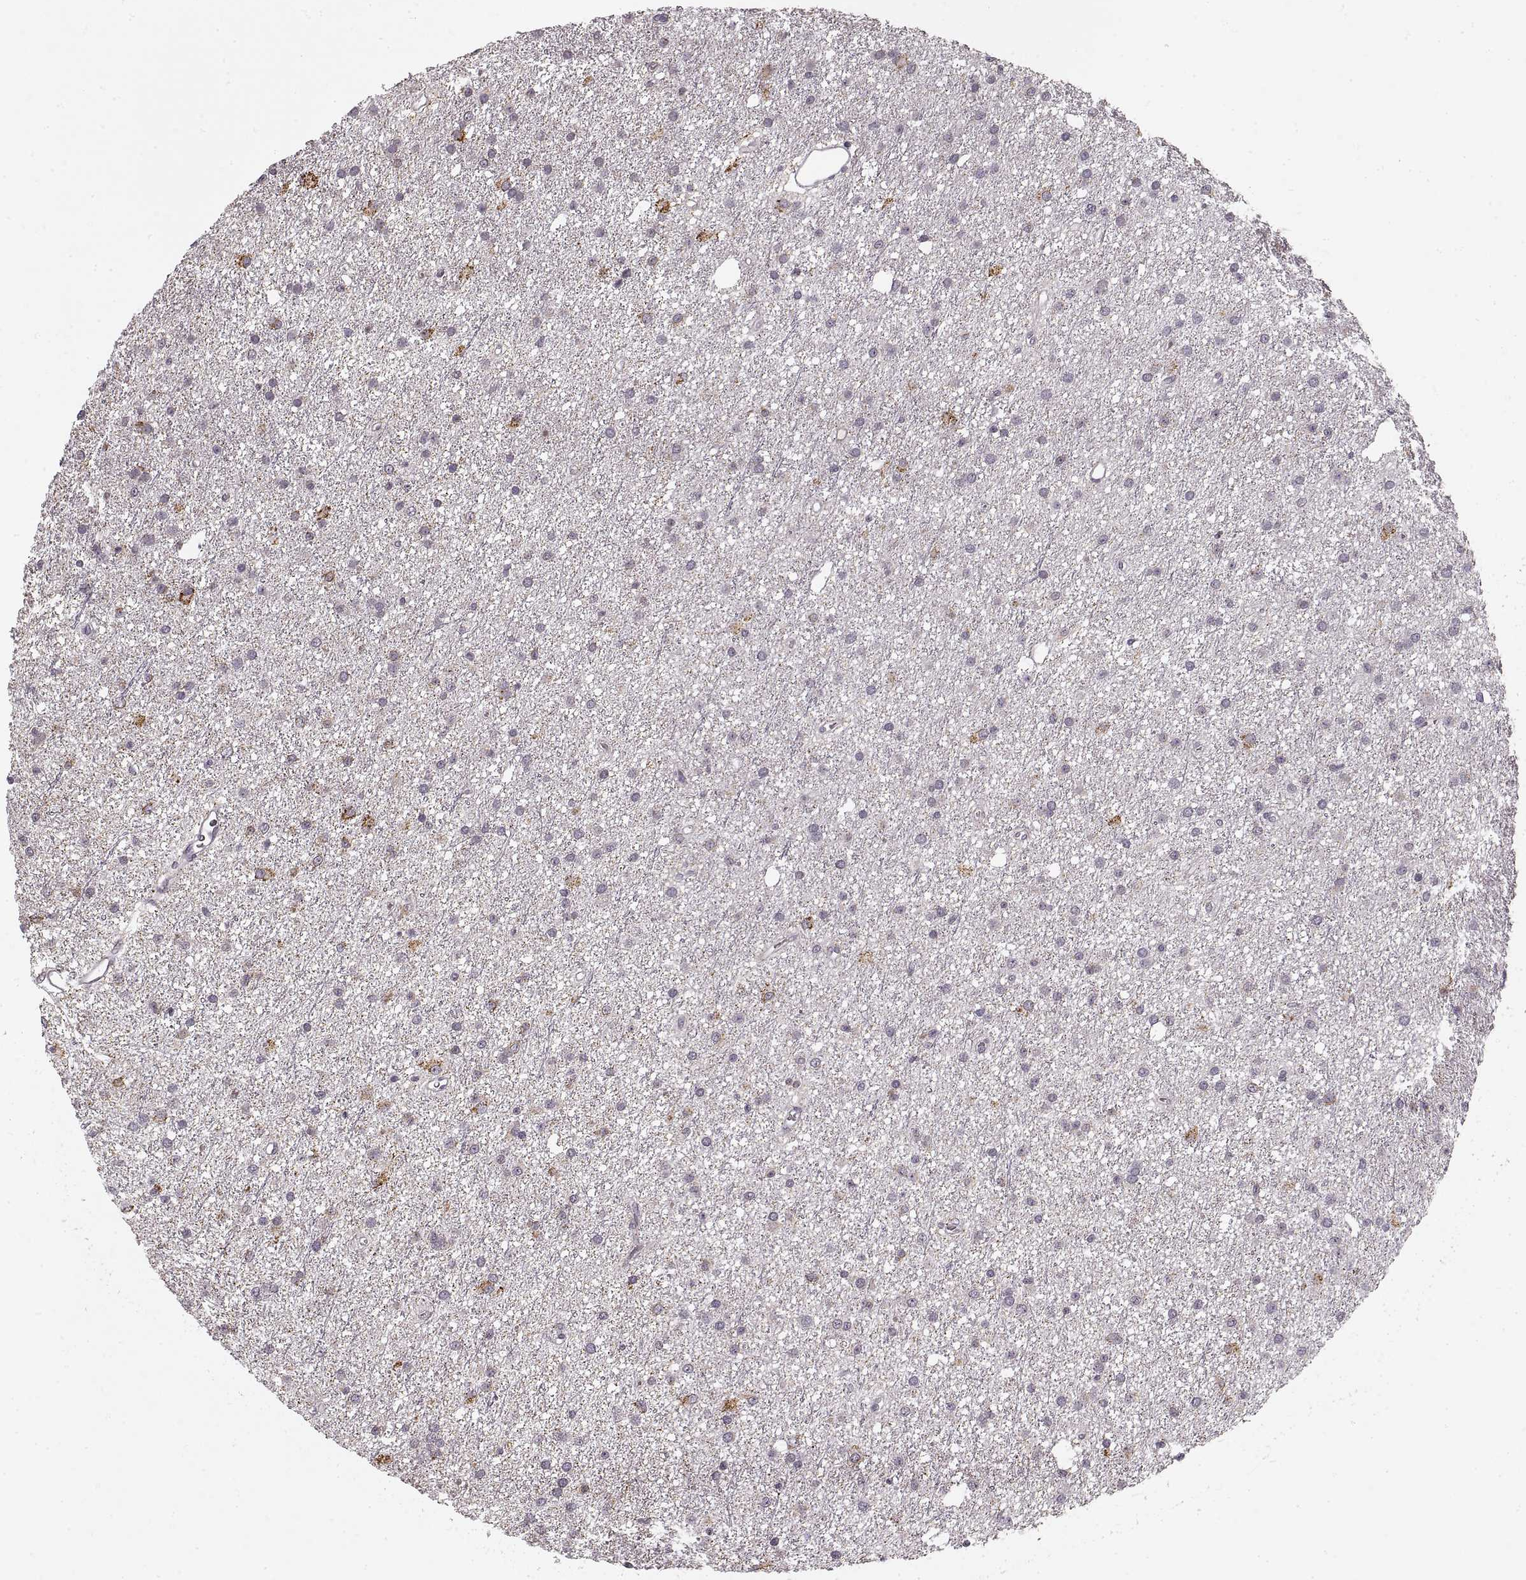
{"staining": {"intensity": "negative", "quantity": "none", "location": "none"}, "tissue": "glioma", "cell_type": "Tumor cells", "image_type": "cancer", "snomed": [{"axis": "morphology", "description": "Glioma, malignant, Low grade"}, {"axis": "topography", "description": "Brain"}], "caption": "Immunohistochemical staining of human malignant glioma (low-grade) shows no significant expression in tumor cells.", "gene": "ASIC3", "patient": {"sex": "male", "age": 27}}